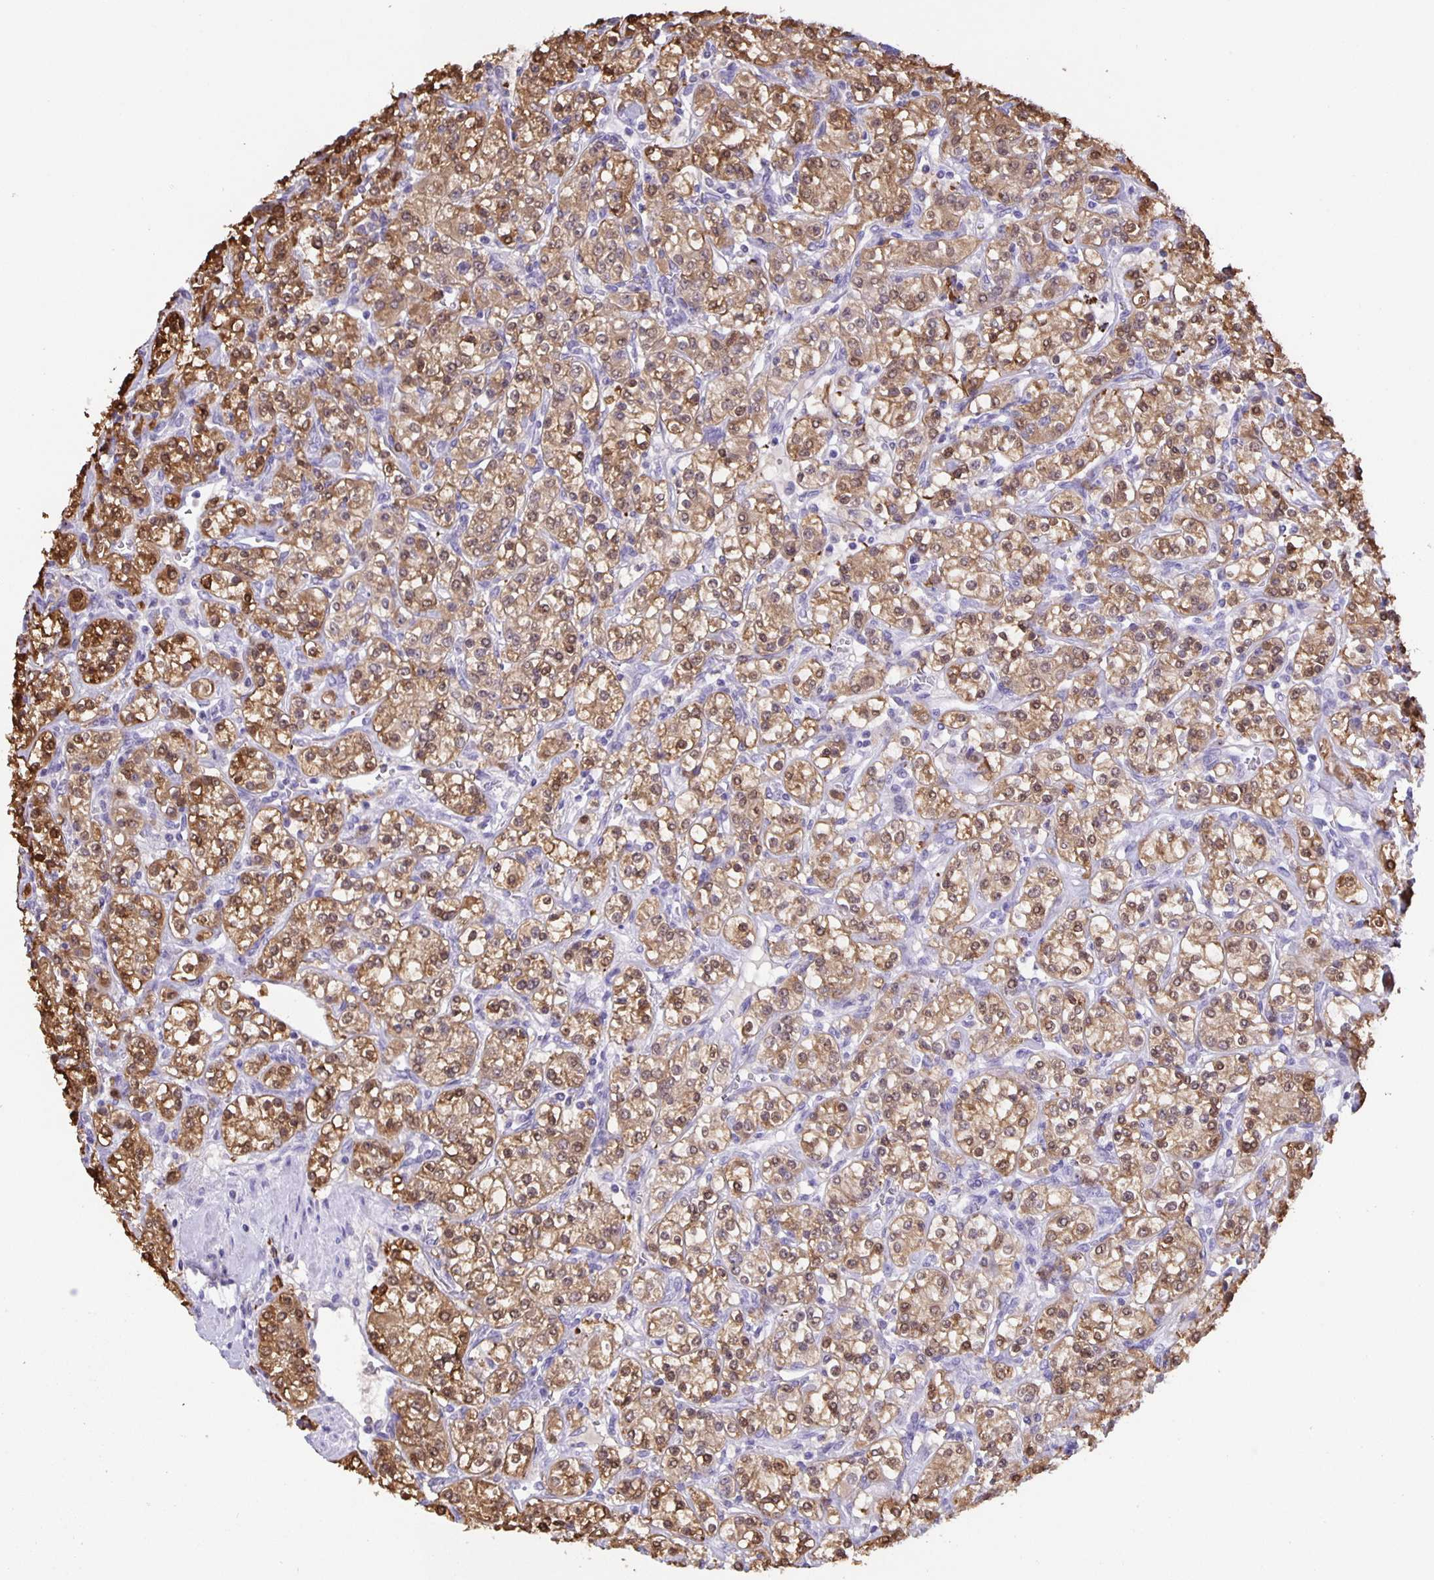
{"staining": {"intensity": "moderate", "quantity": ">75%", "location": "cytoplasmic/membranous,nuclear"}, "tissue": "renal cancer", "cell_type": "Tumor cells", "image_type": "cancer", "snomed": [{"axis": "morphology", "description": "Adenocarcinoma, NOS"}, {"axis": "topography", "description": "Kidney"}], "caption": "Human renal cancer (adenocarcinoma) stained with a protein marker demonstrates moderate staining in tumor cells.", "gene": "MARCHF6", "patient": {"sex": "male", "age": 77}}